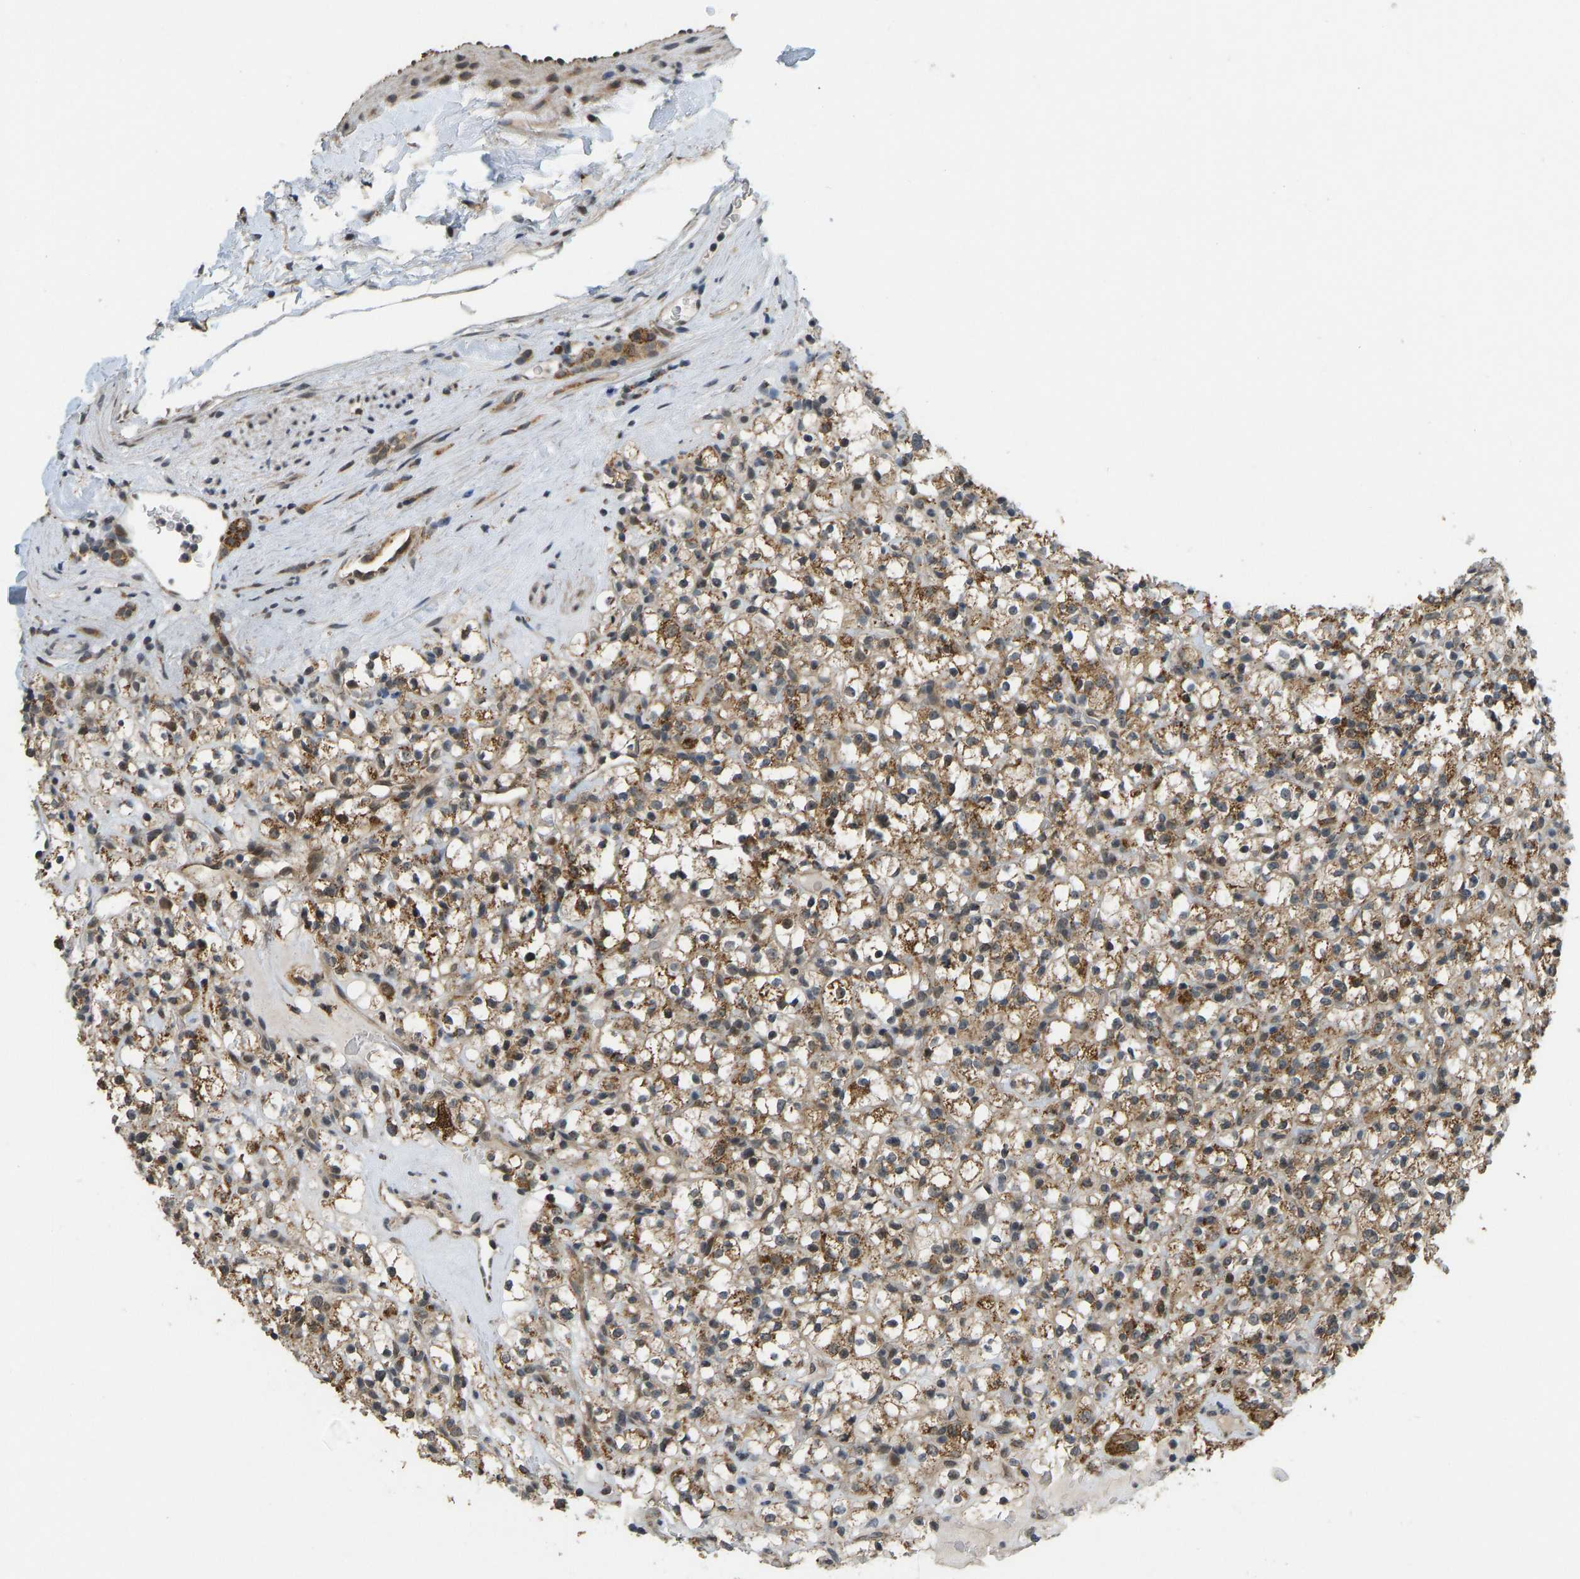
{"staining": {"intensity": "moderate", "quantity": ">75%", "location": "cytoplasmic/membranous,nuclear"}, "tissue": "renal cancer", "cell_type": "Tumor cells", "image_type": "cancer", "snomed": [{"axis": "morphology", "description": "Normal tissue, NOS"}, {"axis": "morphology", "description": "Adenocarcinoma, NOS"}, {"axis": "topography", "description": "Kidney"}], "caption": "IHC micrograph of renal adenocarcinoma stained for a protein (brown), which reveals medium levels of moderate cytoplasmic/membranous and nuclear positivity in approximately >75% of tumor cells.", "gene": "ACADS", "patient": {"sex": "female", "age": 72}}